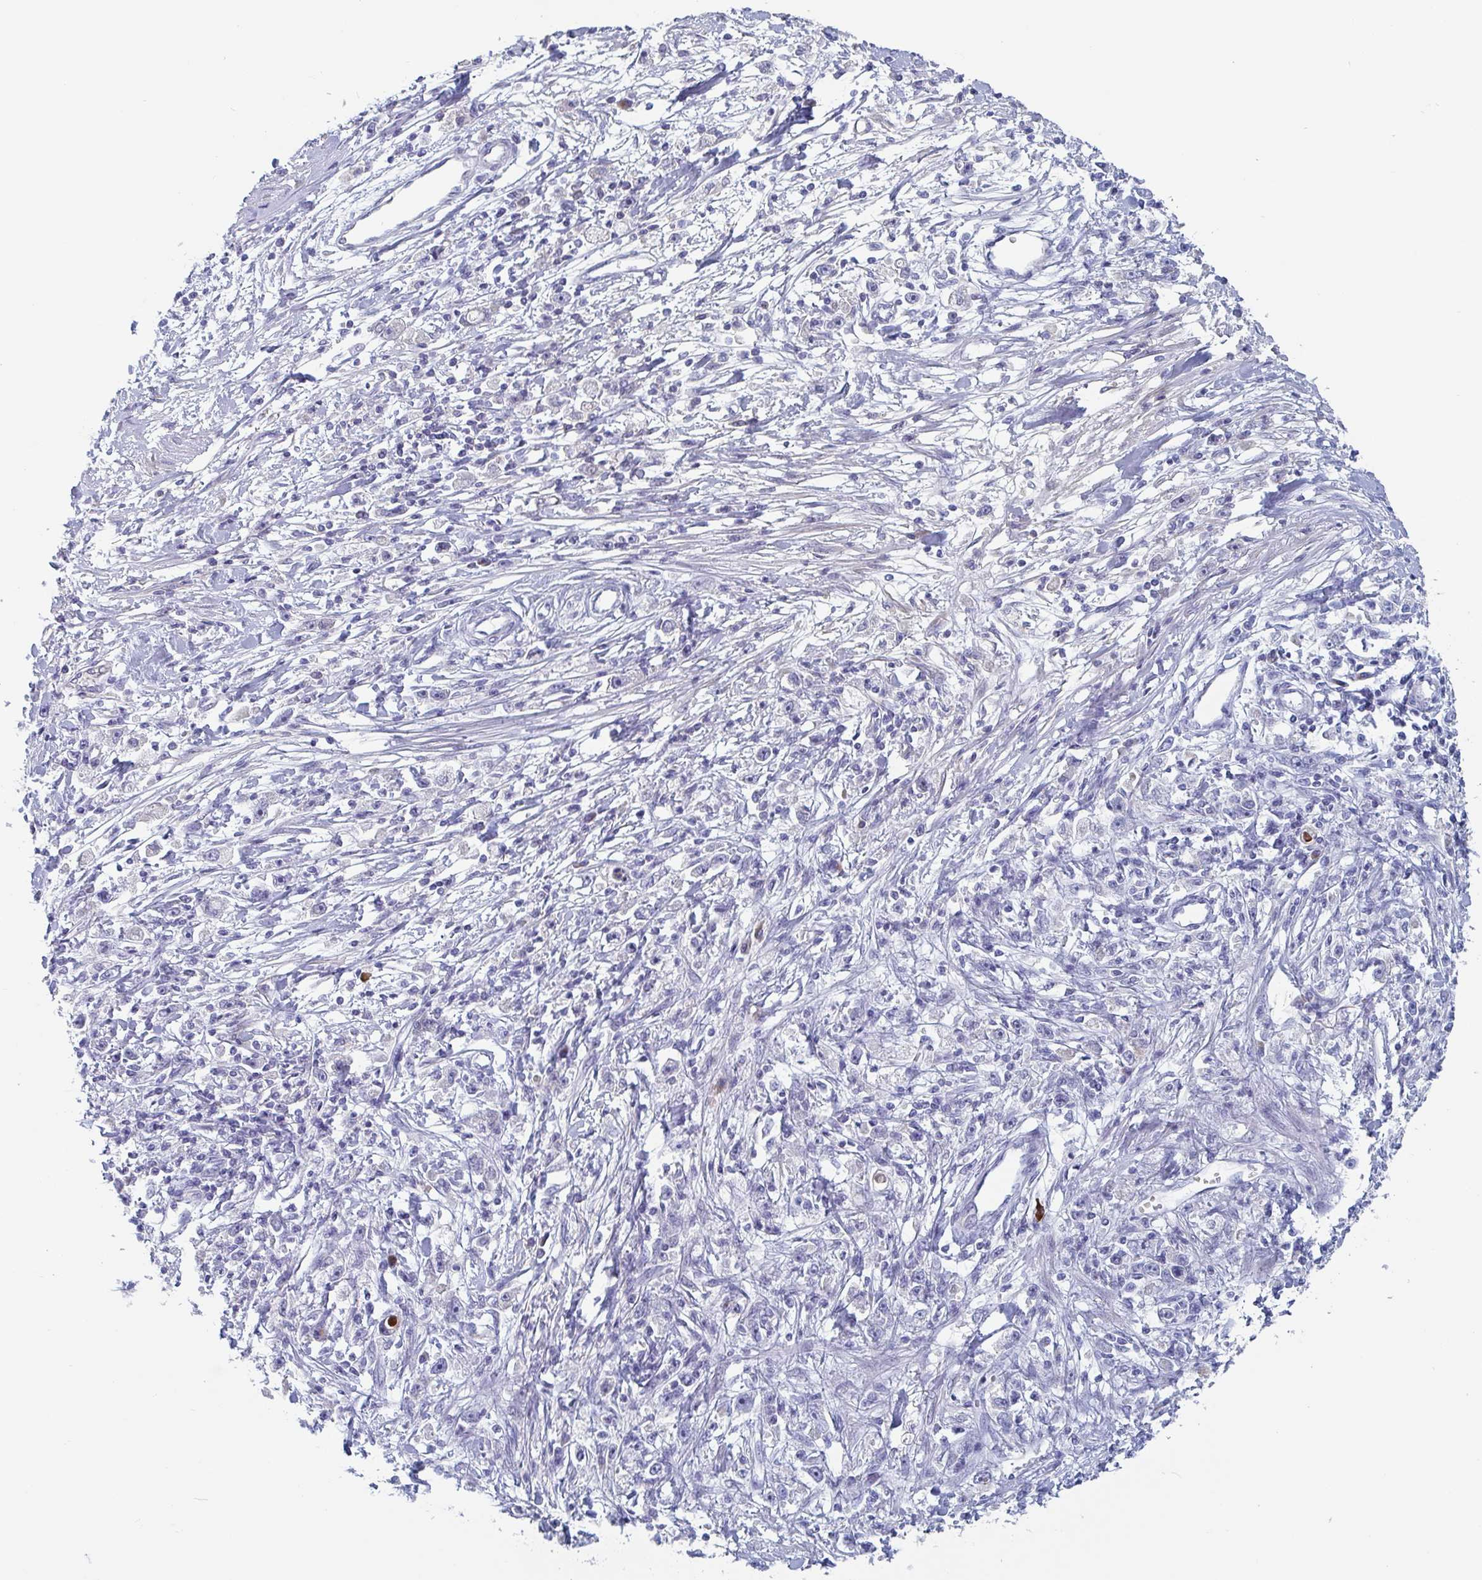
{"staining": {"intensity": "negative", "quantity": "none", "location": "none"}, "tissue": "stomach cancer", "cell_type": "Tumor cells", "image_type": "cancer", "snomed": [{"axis": "morphology", "description": "Adenocarcinoma, NOS"}, {"axis": "topography", "description": "Stomach"}], "caption": "This is an IHC photomicrograph of stomach adenocarcinoma. There is no expression in tumor cells.", "gene": "NT5C3B", "patient": {"sex": "female", "age": 59}}